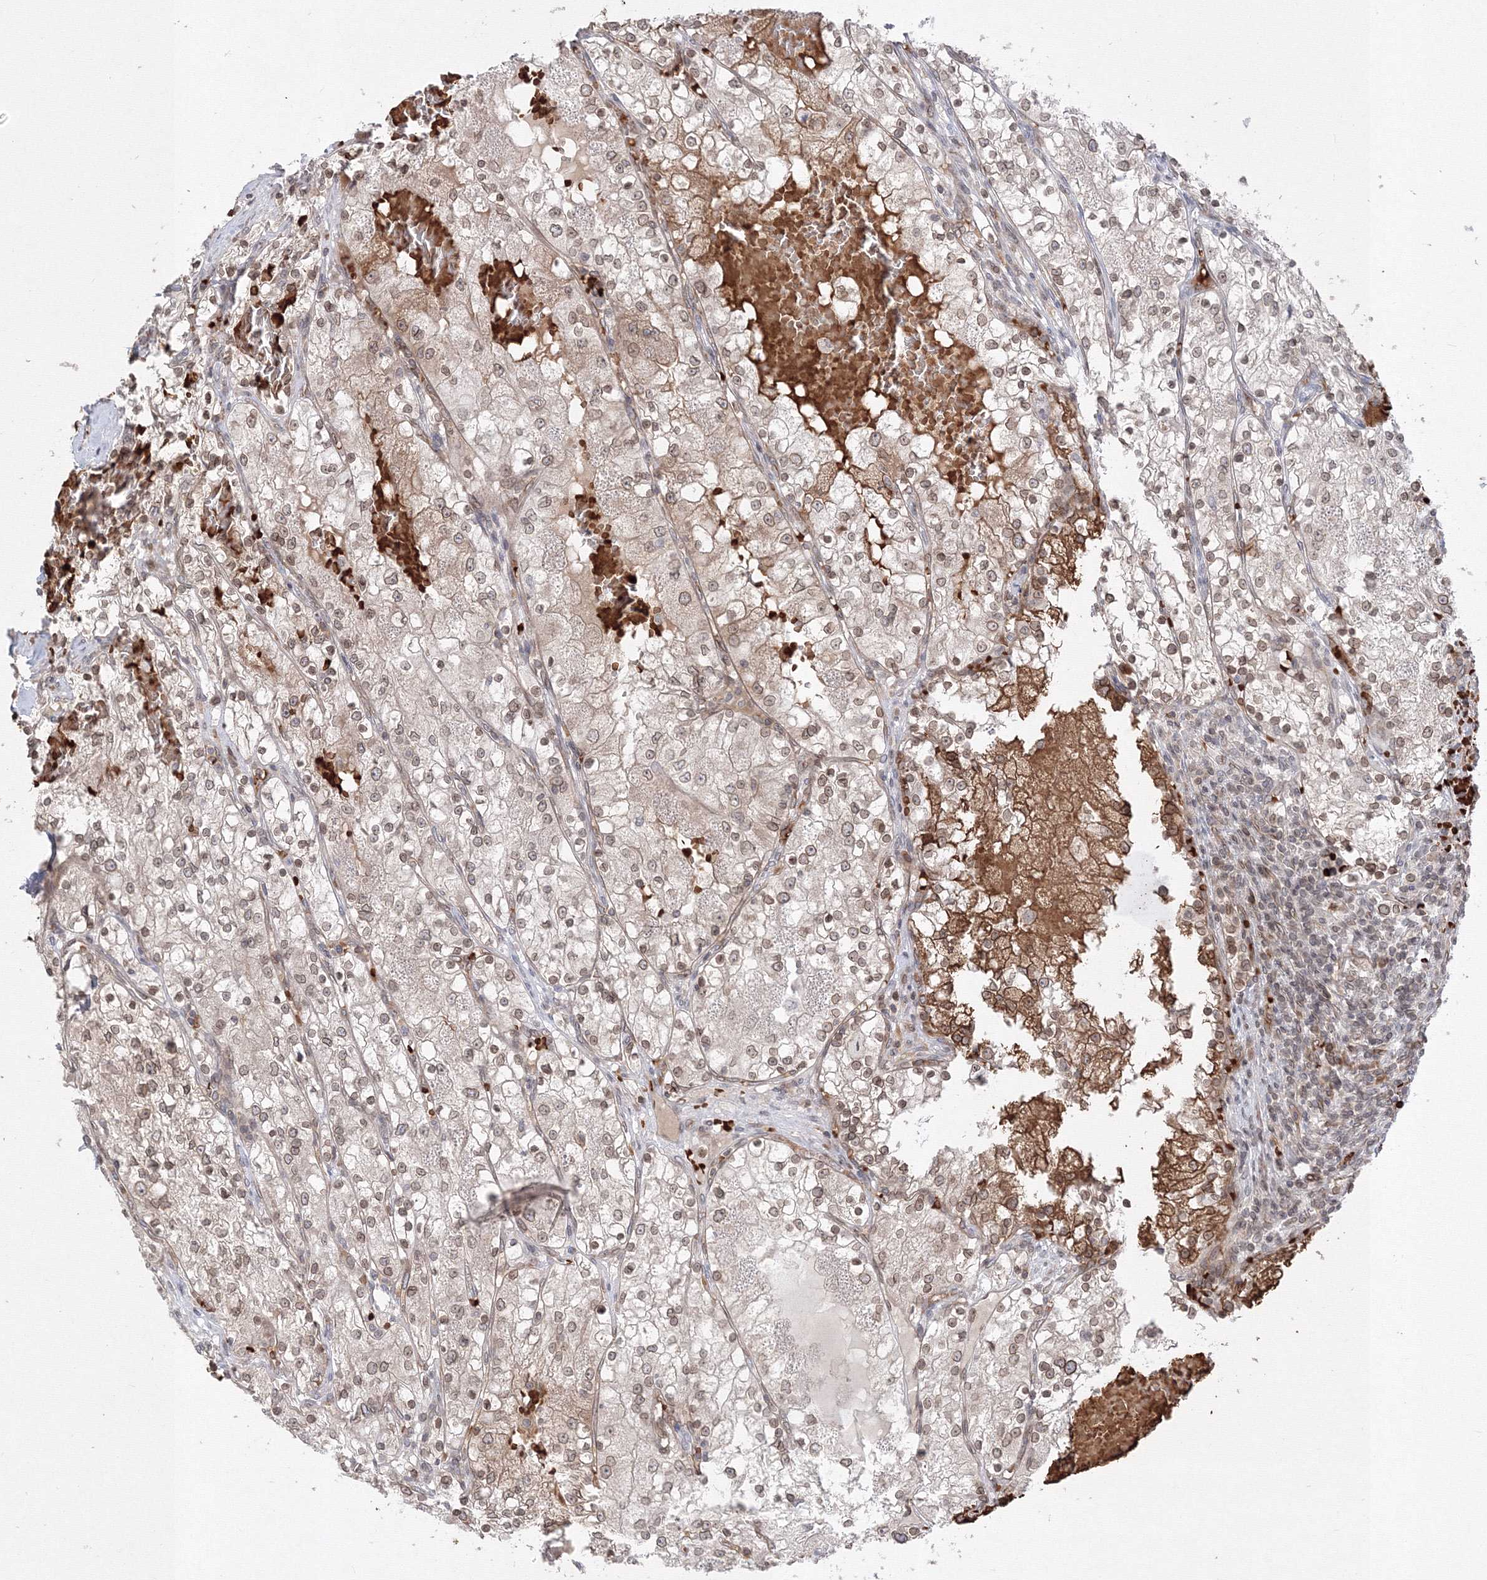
{"staining": {"intensity": "weak", "quantity": "25%-75%", "location": "cytoplasmic/membranous,nuclear"}, "tissue": "renal cancer", "cell_type": "Tumor cells", "image_type": "cancer", "snomed": [{"axis": "morphology", "description": "Normal tissue, NOS"}, {"axis": "morphology", "description": "Adenocarcinoma, NOS"}, {"axis": "topography", "description": "Kidney"}], "caption": "Adenocarcinoma (renal) was stained to show a protein in brown. There is low levels of weak cytoplasmic/membranous and nuclear expression in about 25%-75% of tumor cells.", "gene": "DNAJB2", "patient": {"sex": "male", "age": 68}}